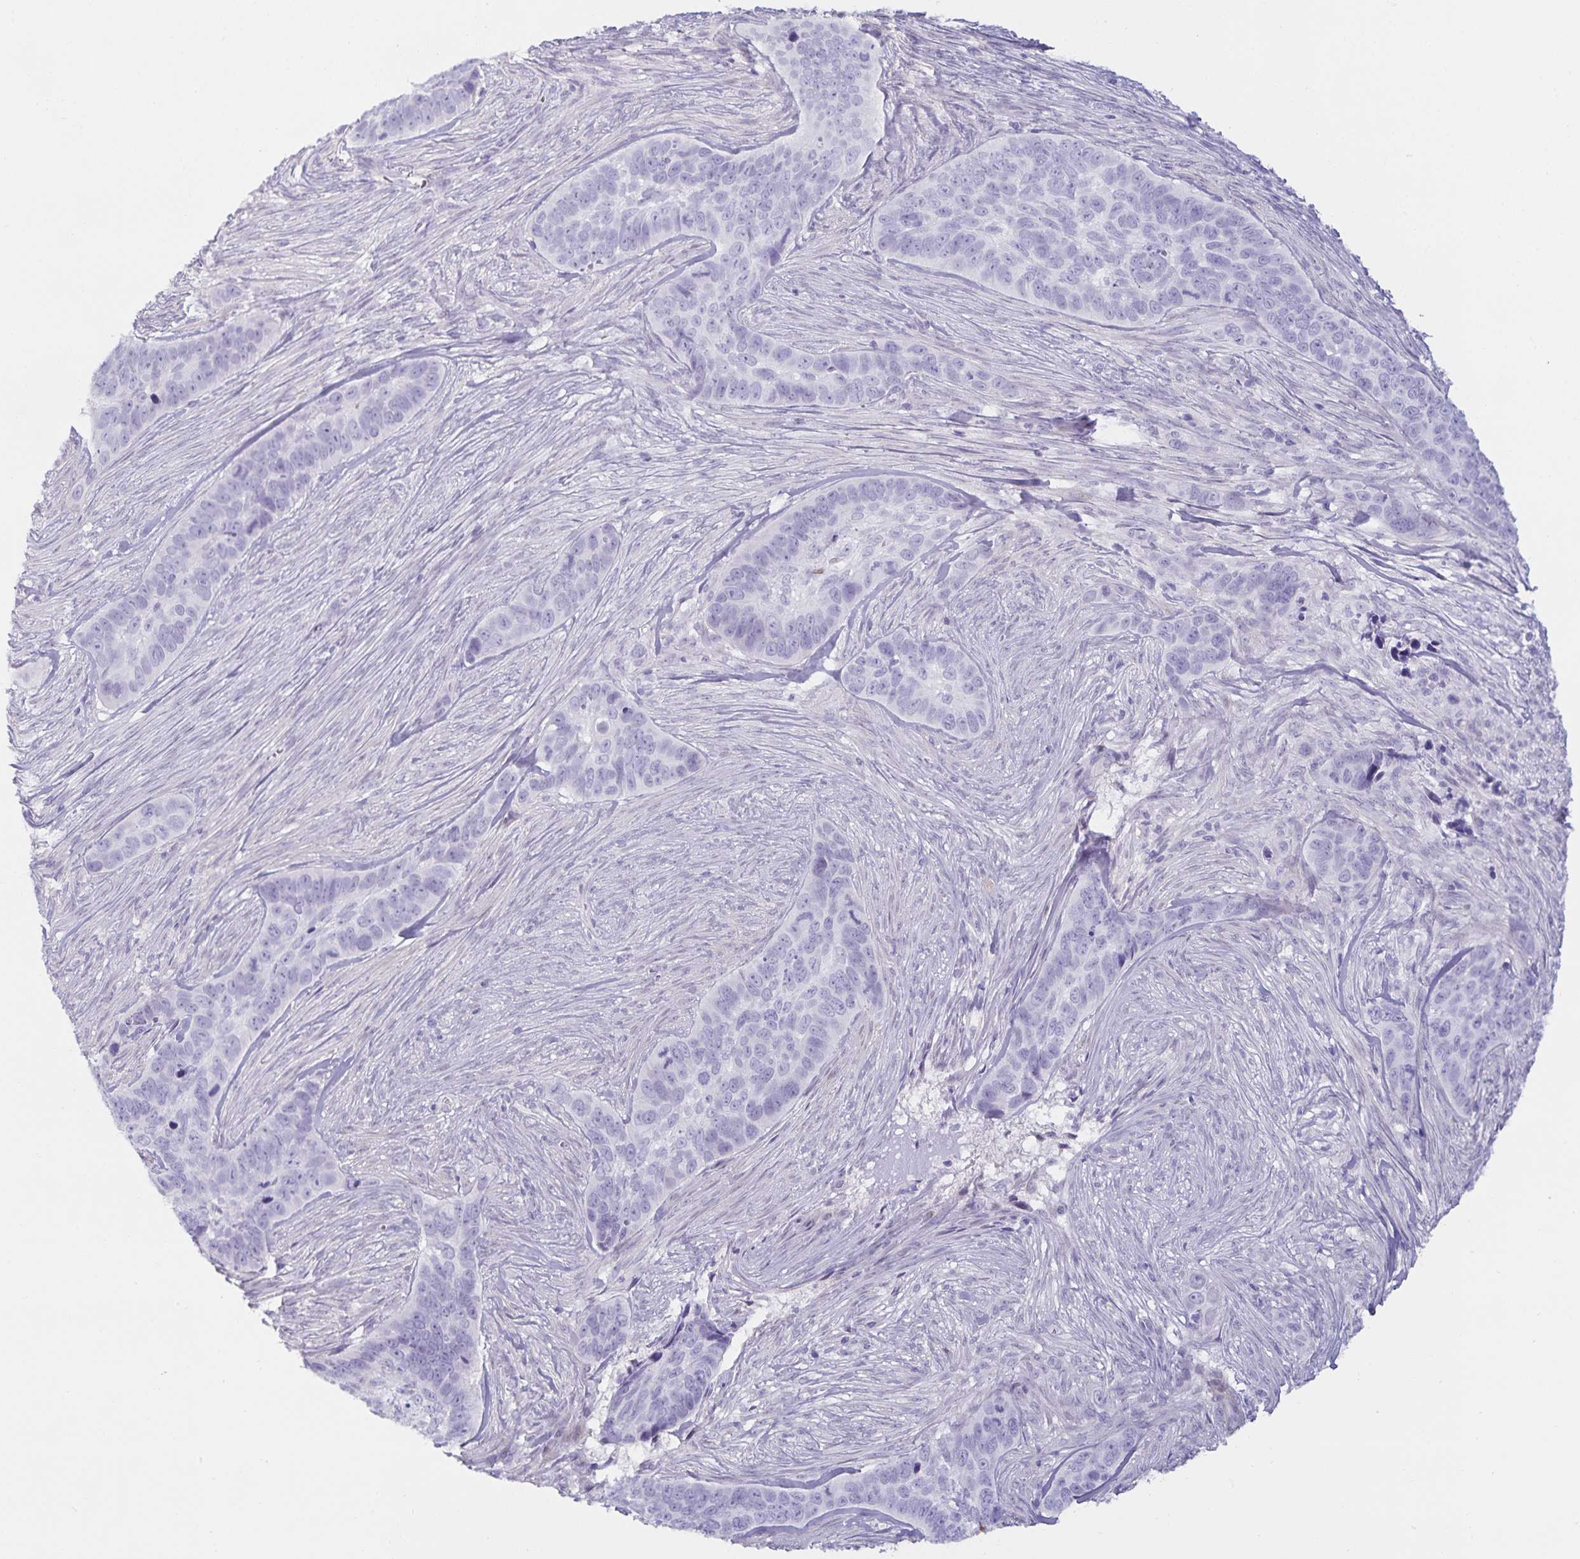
{"staining": {"intensity": "negative", "quantity": "none", "location": "none"}, "tissue": "skin cancer", "cell_type": "Tumor cells", "image_type": "cancer", "snomed": [{"axis": "morphology", "description": "Basal cell carcinoma"}, {"axis": "topography", "description": "Skin"}], "caption": "Immunohistochemistry histopathology image of neoplastic tissue: skin cancer stained with DAB (3,3'-diaminobenzidine) demonstrates no significant protein expression in tumor cells. The staining was performed using DAB (3,3'-diaminobenzidine) to visualize the protein expression in brown, while the nuclei were stained in blue with hematoxylin (Magnification: 20x).", "gene": "SPAG4", "patient": {"sex": "female", "age": 82}}